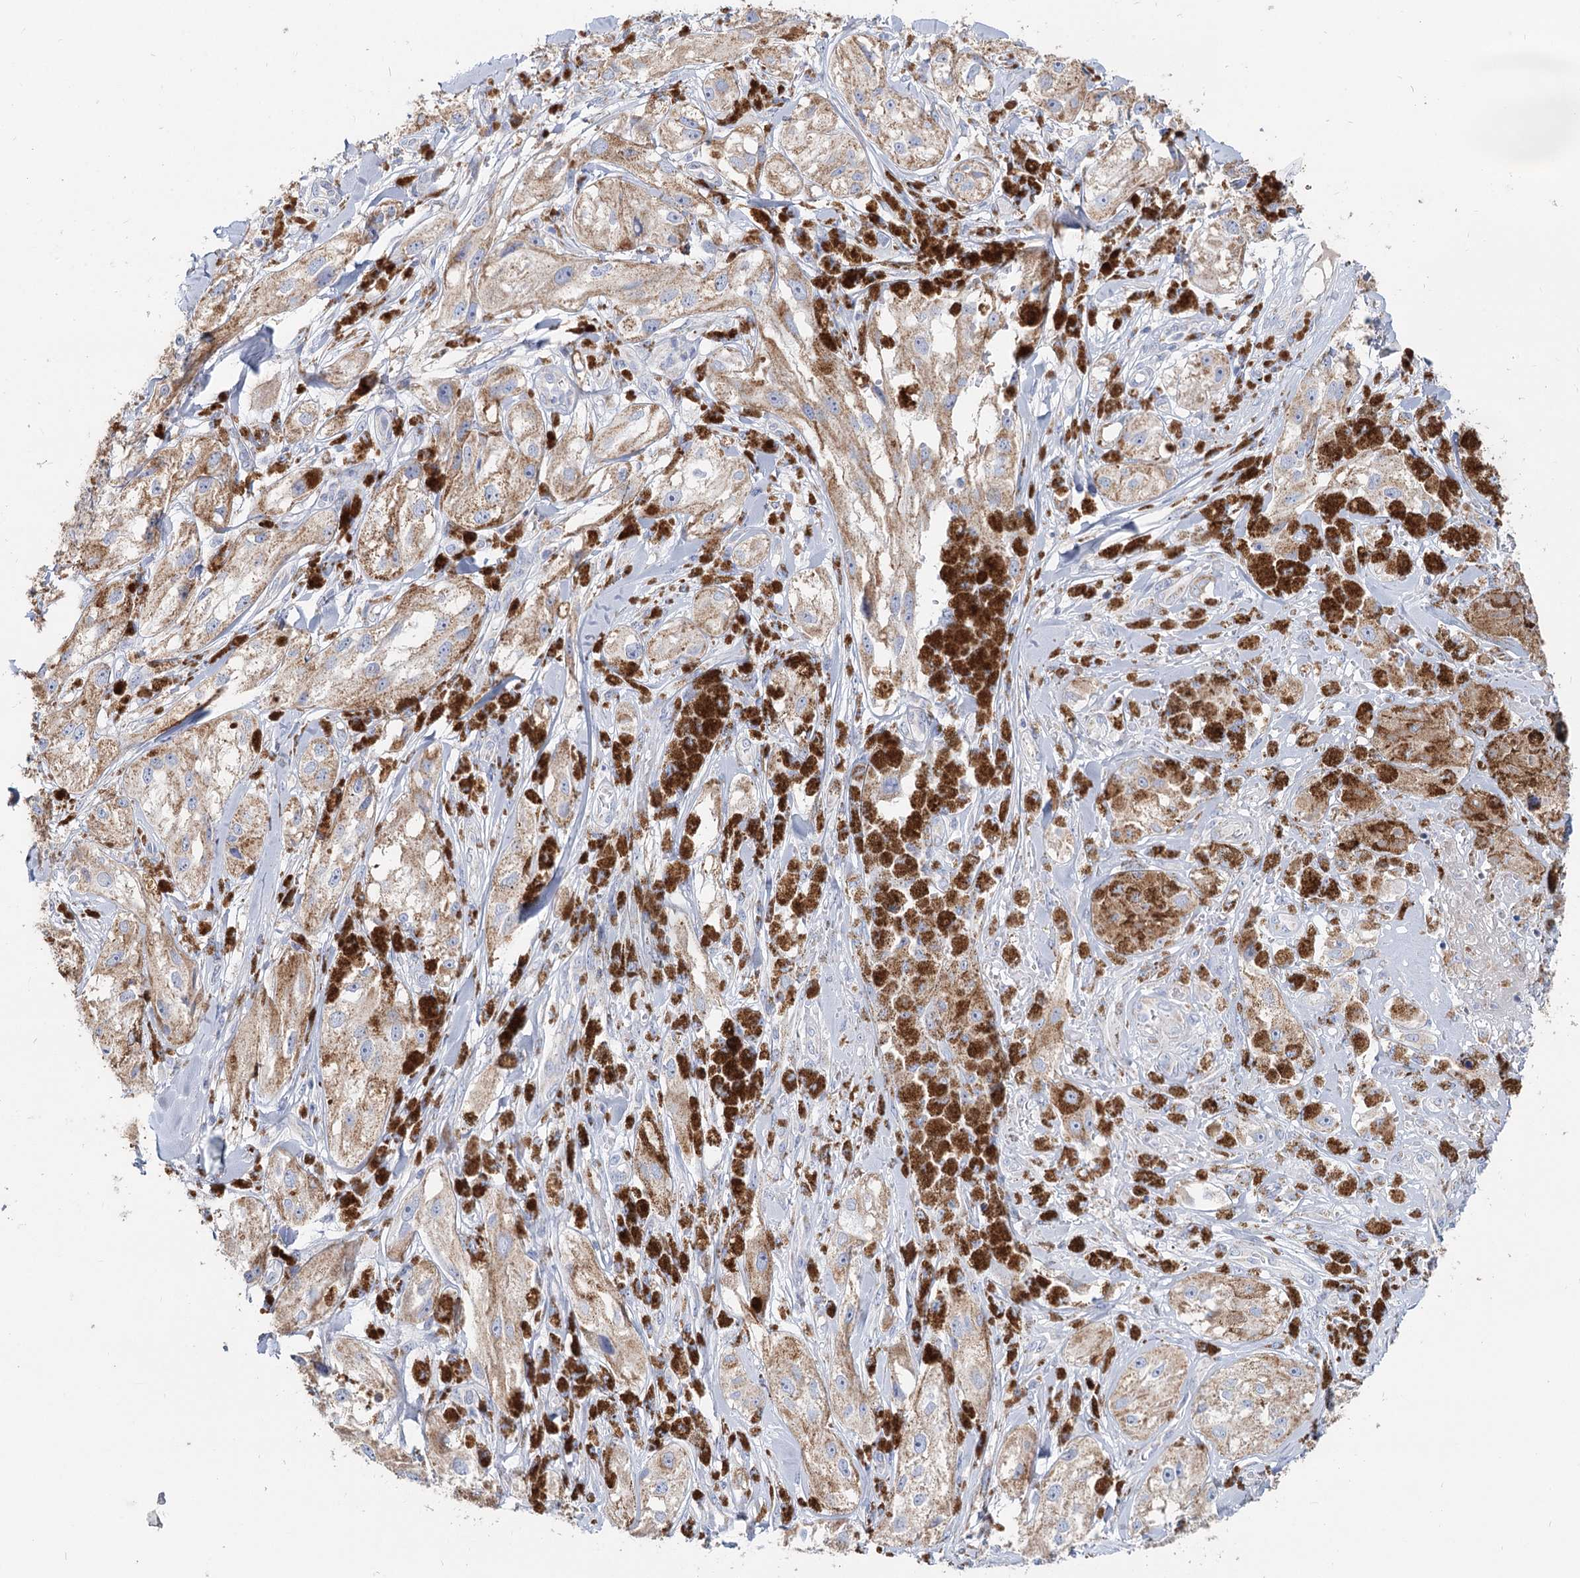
{"staining": {"intensity": "moderate", "quantity": ">75%", "location": "cytoplasmic/membranous"}, "tissue": "melanoma", "cell_type": "Tumor cells", "image_type": "cancer", "snomed": [{"axis": "morphology", "description": "Malignant melanoma, NOS"}, {"axis": "topography", "description": "Skin"}], "caption": "A micrograph showing moderate cytoplasmic/membranous expression in about >75% of tumor cells in malignant melanoma, as visualized by brown immunohistochemical staining.", "gene": "MCCC2", "patient": {"sex": "male", "age": 88}}